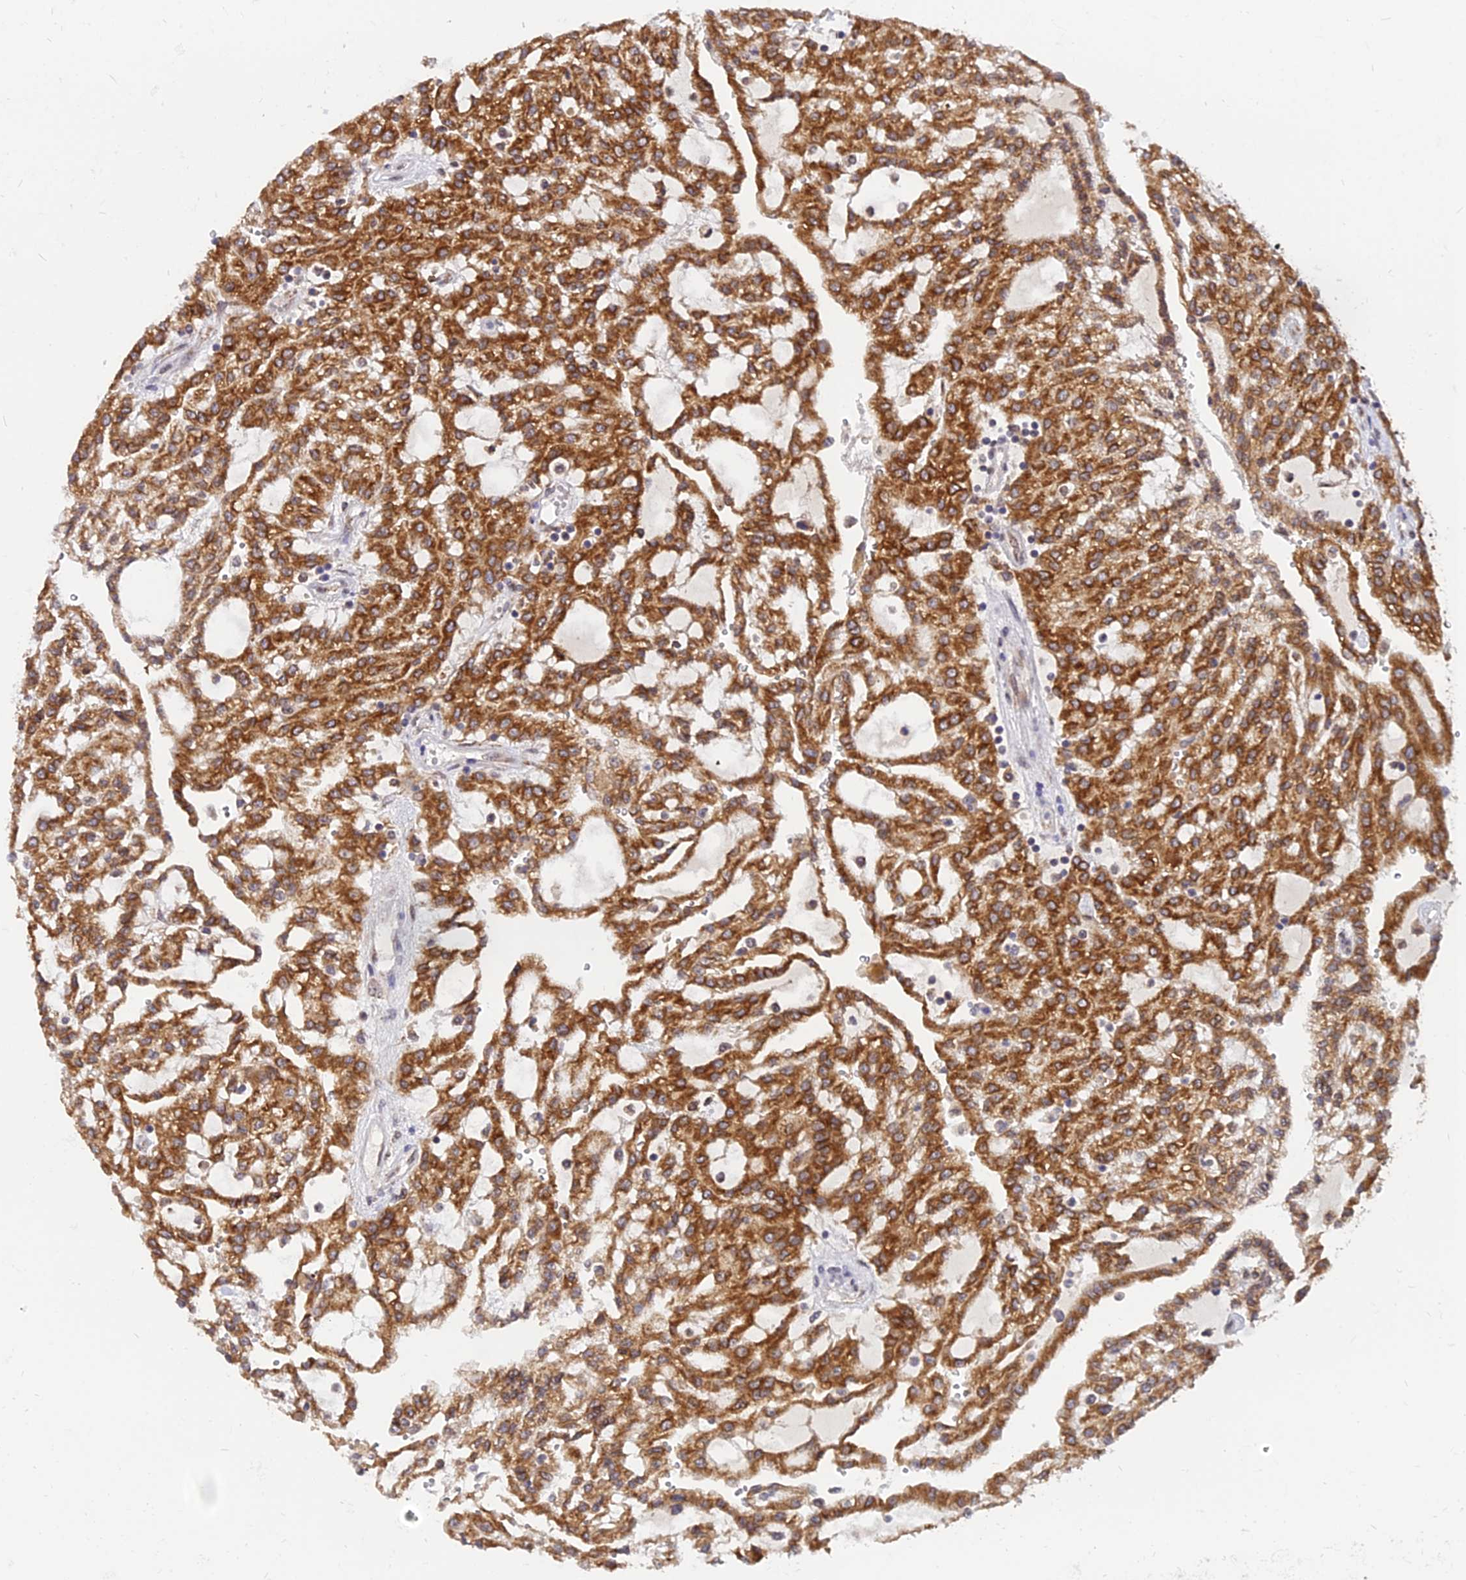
{"staining": {"intensity": "strong", "quantity": ">75%", "location": "cytoplasmic/membranous"}, "tissue": "renal cancer", "cell_type": "Tumor cells", "image_type": "cancer", "snomed": [{"axis": "morphology", "description": "Adenocarcinoma, NOS"}, {"axis": "topography", "description": "Kidney"}], "caption": "Immunohistochemical staining of human adenocarcinoma (renal) shows strong cytoplasmic/membranous protein positivity in about >75% of tumor cells.", "gene": "RNF121", "patient": {"sex": "male", "age": 63}}